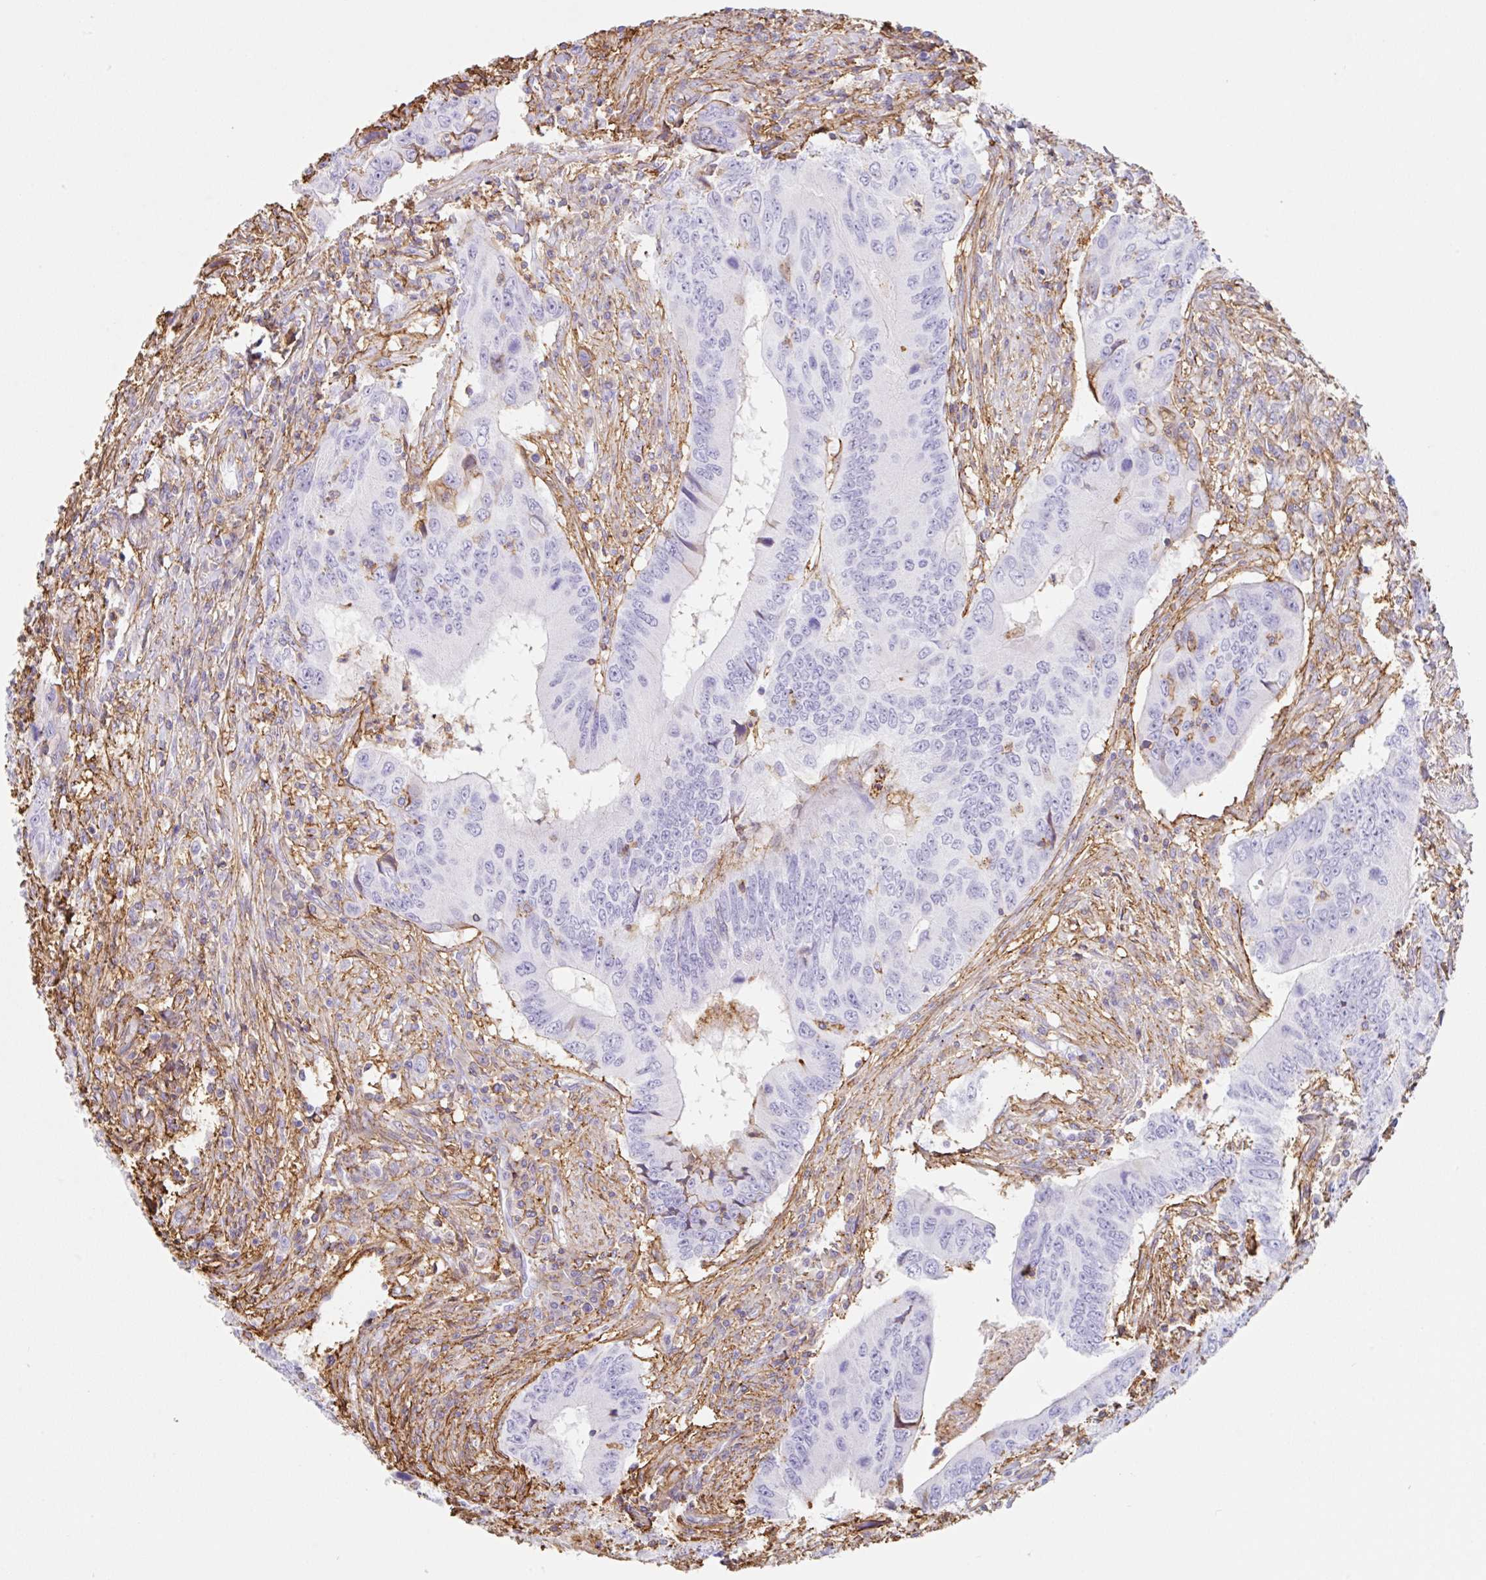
{"staining": {"intensity": "negative", "quantity": "none", "location": "none"}, "tissue": "colorectal cancer", "cell_type": "Tumor cells", "image_type": "cancer", "snomed": [{"axis": "morphology", "description": "Adenocarcinoma, NOS"}, {"axis": "topography", "description": "Colon"}], "caption": "Immunohistochemical staining of human colorectal cancer (adenocarcinoma) displays no significant expression in tumor cells. Brightfield microscopy of immunohistochemistry stained with DAB (brown) and hematoxylin (blue), captured at high magnification.", "gene": "MTTP", "patient": {"sex": "male", "age": 53}}